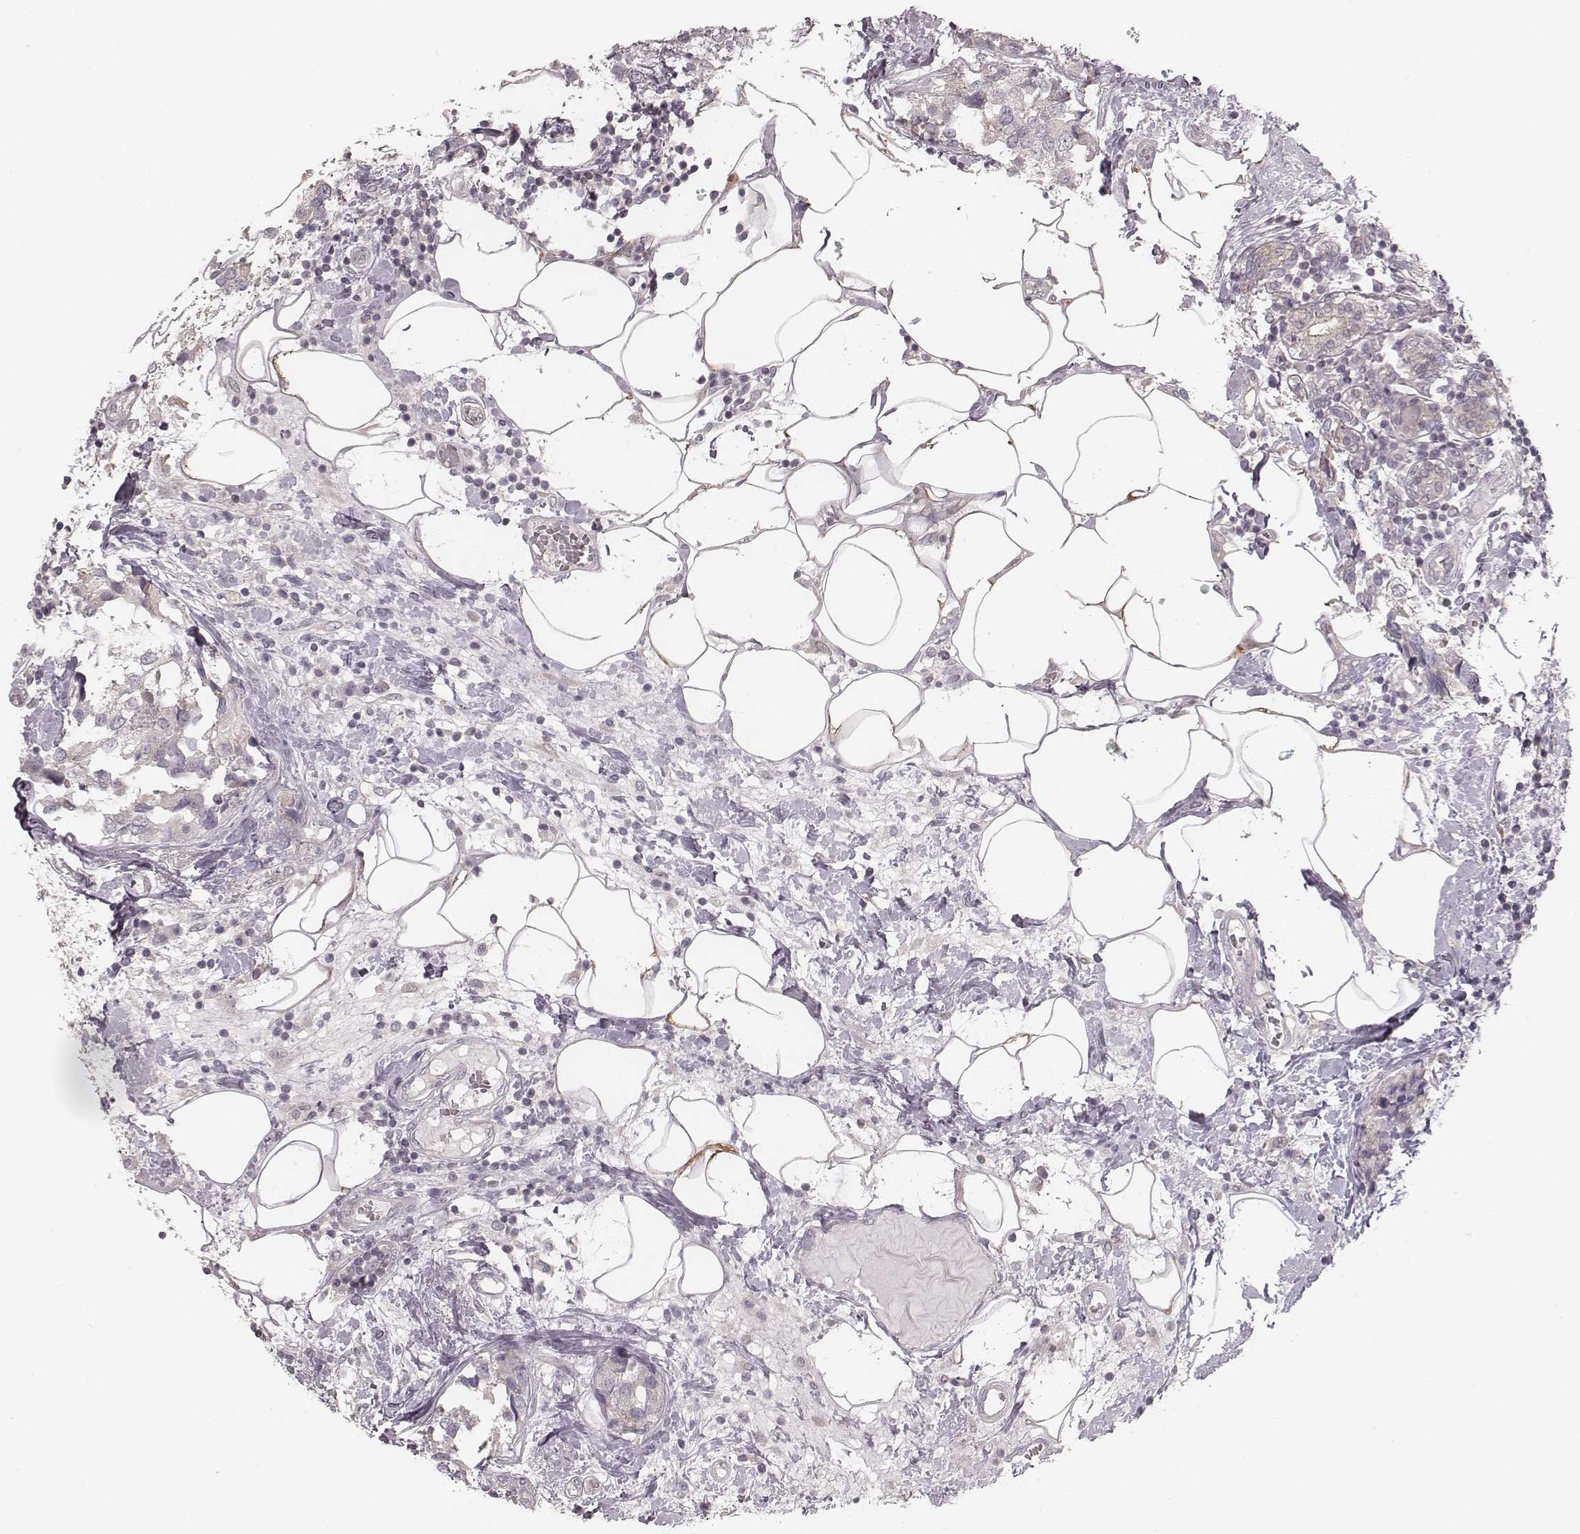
{"staining": {"intensity": "negative", "quantity": "none", "location": "none"}, "tissue": "breast cancer", "cell_type": "Tumor cells", "image_type": "cancer", "snomed": [{"axis": "morphology", "description": "Lobular carcinoma"}, {"axis": "topography", "description": "Breast"}], "caption": "Breast cancer was stained to show a protein in brown. There is no significant positivity in tumor cells.", "gene": "TDRD5", "patient": {"sex": "female", "age": 59}}